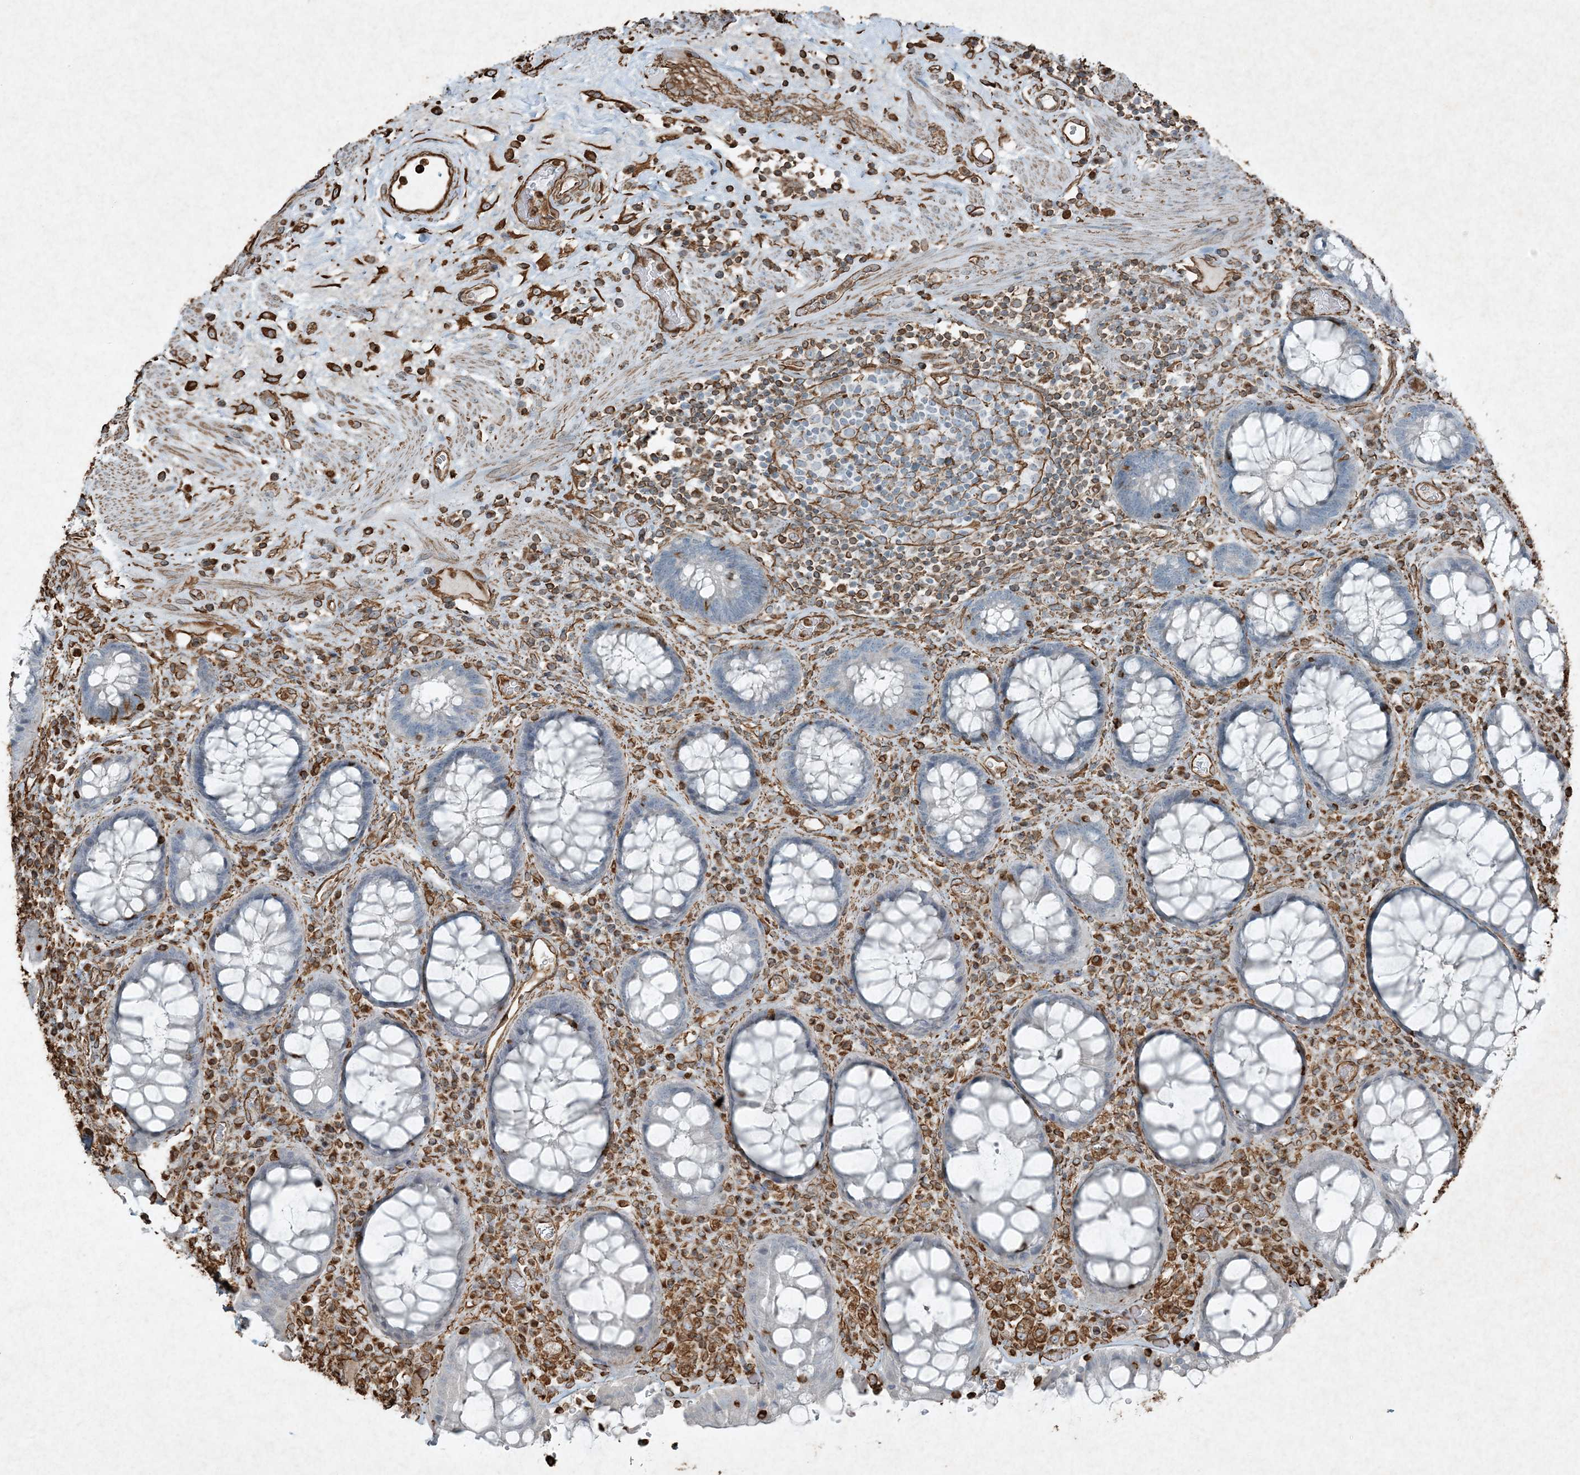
{"staining": {"intensity": "negative", "quantity": "none", "location": "none"}, "tissue": "rectum", "cell_type": "Glandular cells", "image_type": "normal", "snomed": [{"axis": "morphology", "description": "Normal tissue, NOS"}, {"axis": "topography", "description": "Rectum"}], "caption": "High power microscopy histopathology image of an immunohistochemistry (IHC) micrograph of unremarkable rectum, revealing no significant staining in glandular cells.", "gene": "RYK", "patient": {"sex": "male", "age": 64}}